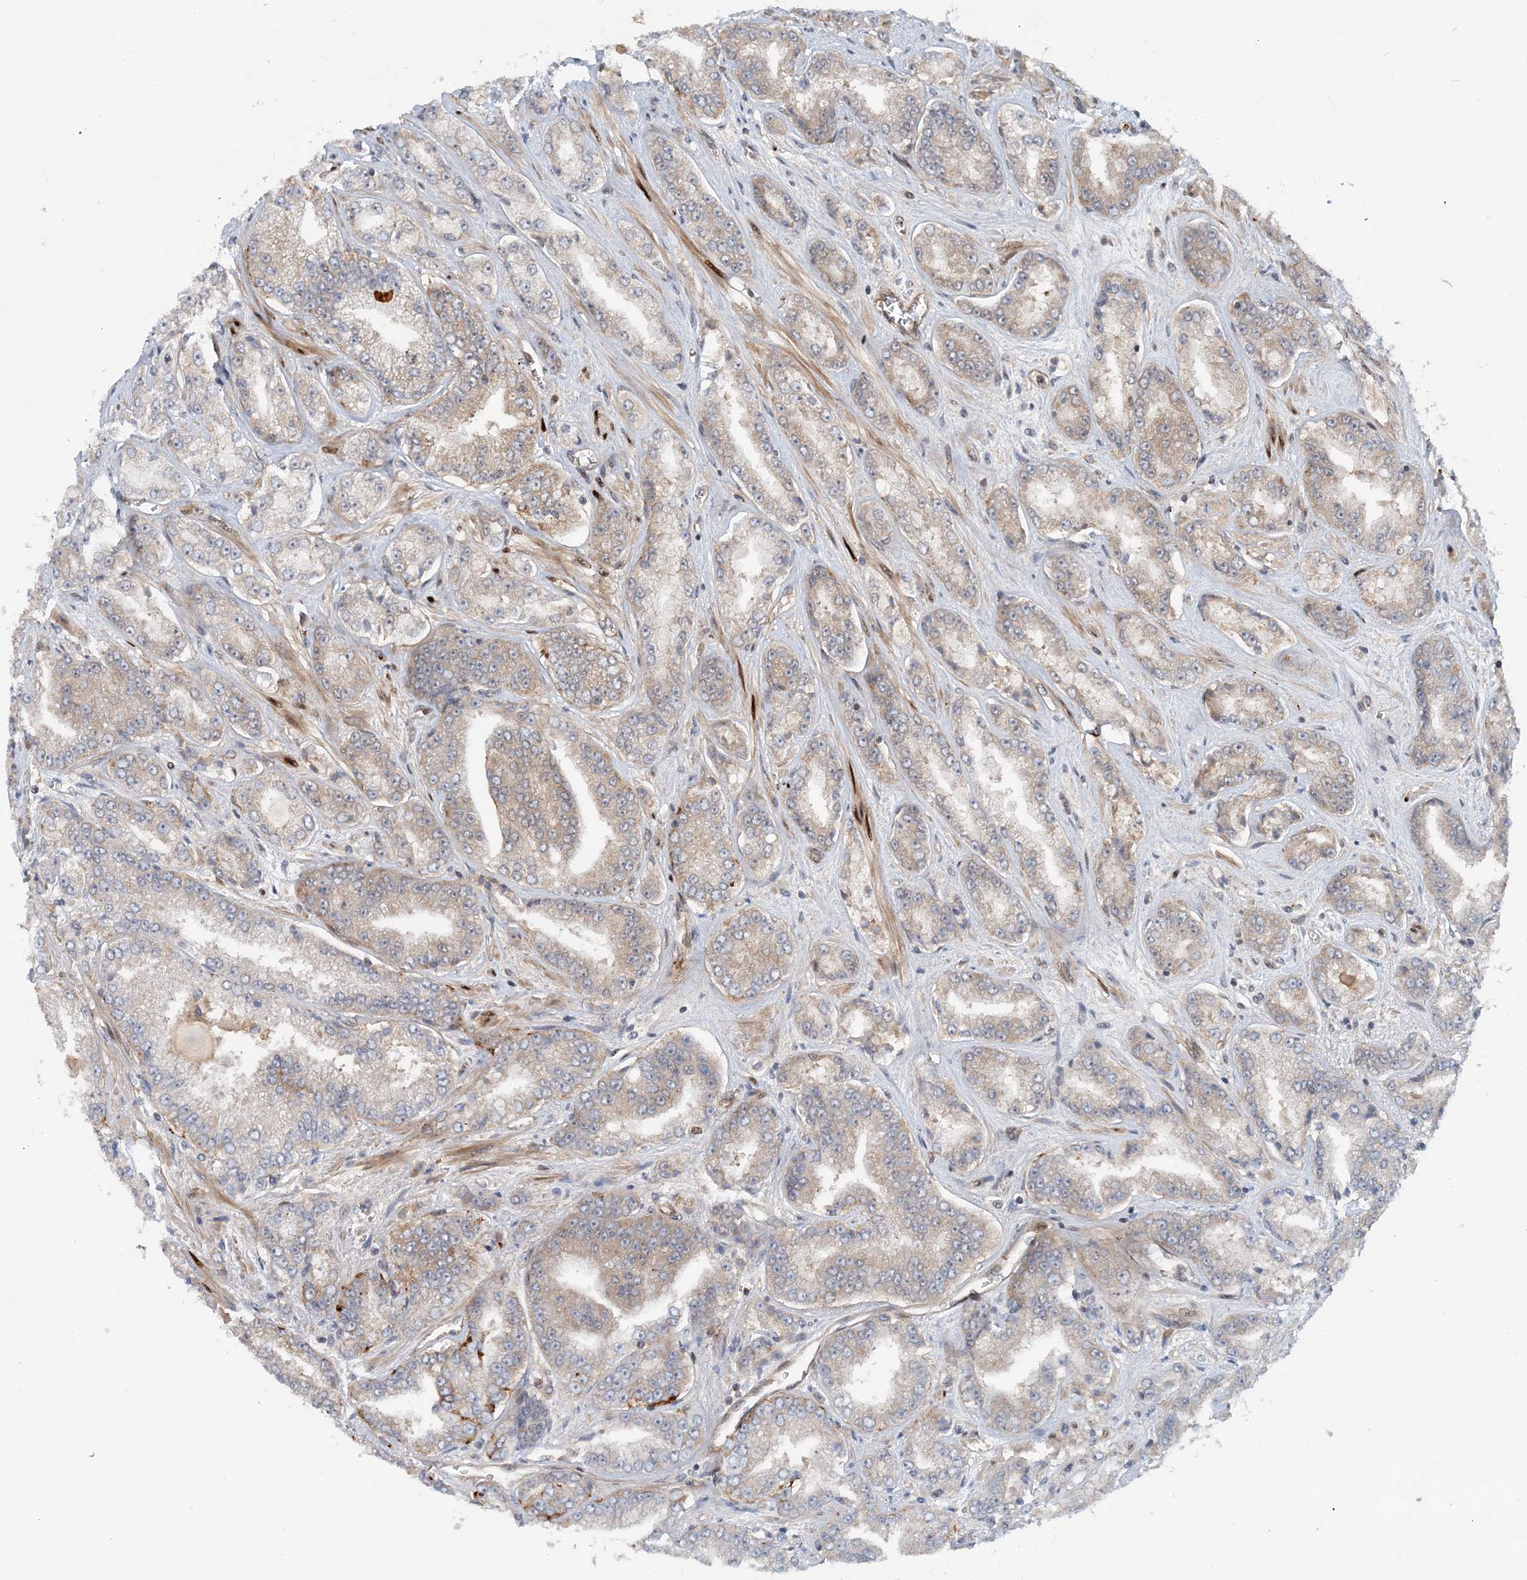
{"staining": {"intensity": "strong", "quantity": "25%-75%", "location": "cytoplasmic/membranous"}, "tissue": "prostate cancer", "cell_type": "Tumor cells", "image_type": "cancer", "snomed": [{"axis": "morphology", "description": "Adenocarcinoma, High grade"}, {"axis": "topography", "description": "Prostate"}], "caption": "High-grade adenocarcinoma (prostate) stained for a protein (brown) shows strong cytoplasmic/membranous positive staining in about 25%-75% of tumor cells.", "gene": "GEMIN5", "patient": {"sex": "male", "age": 71}}